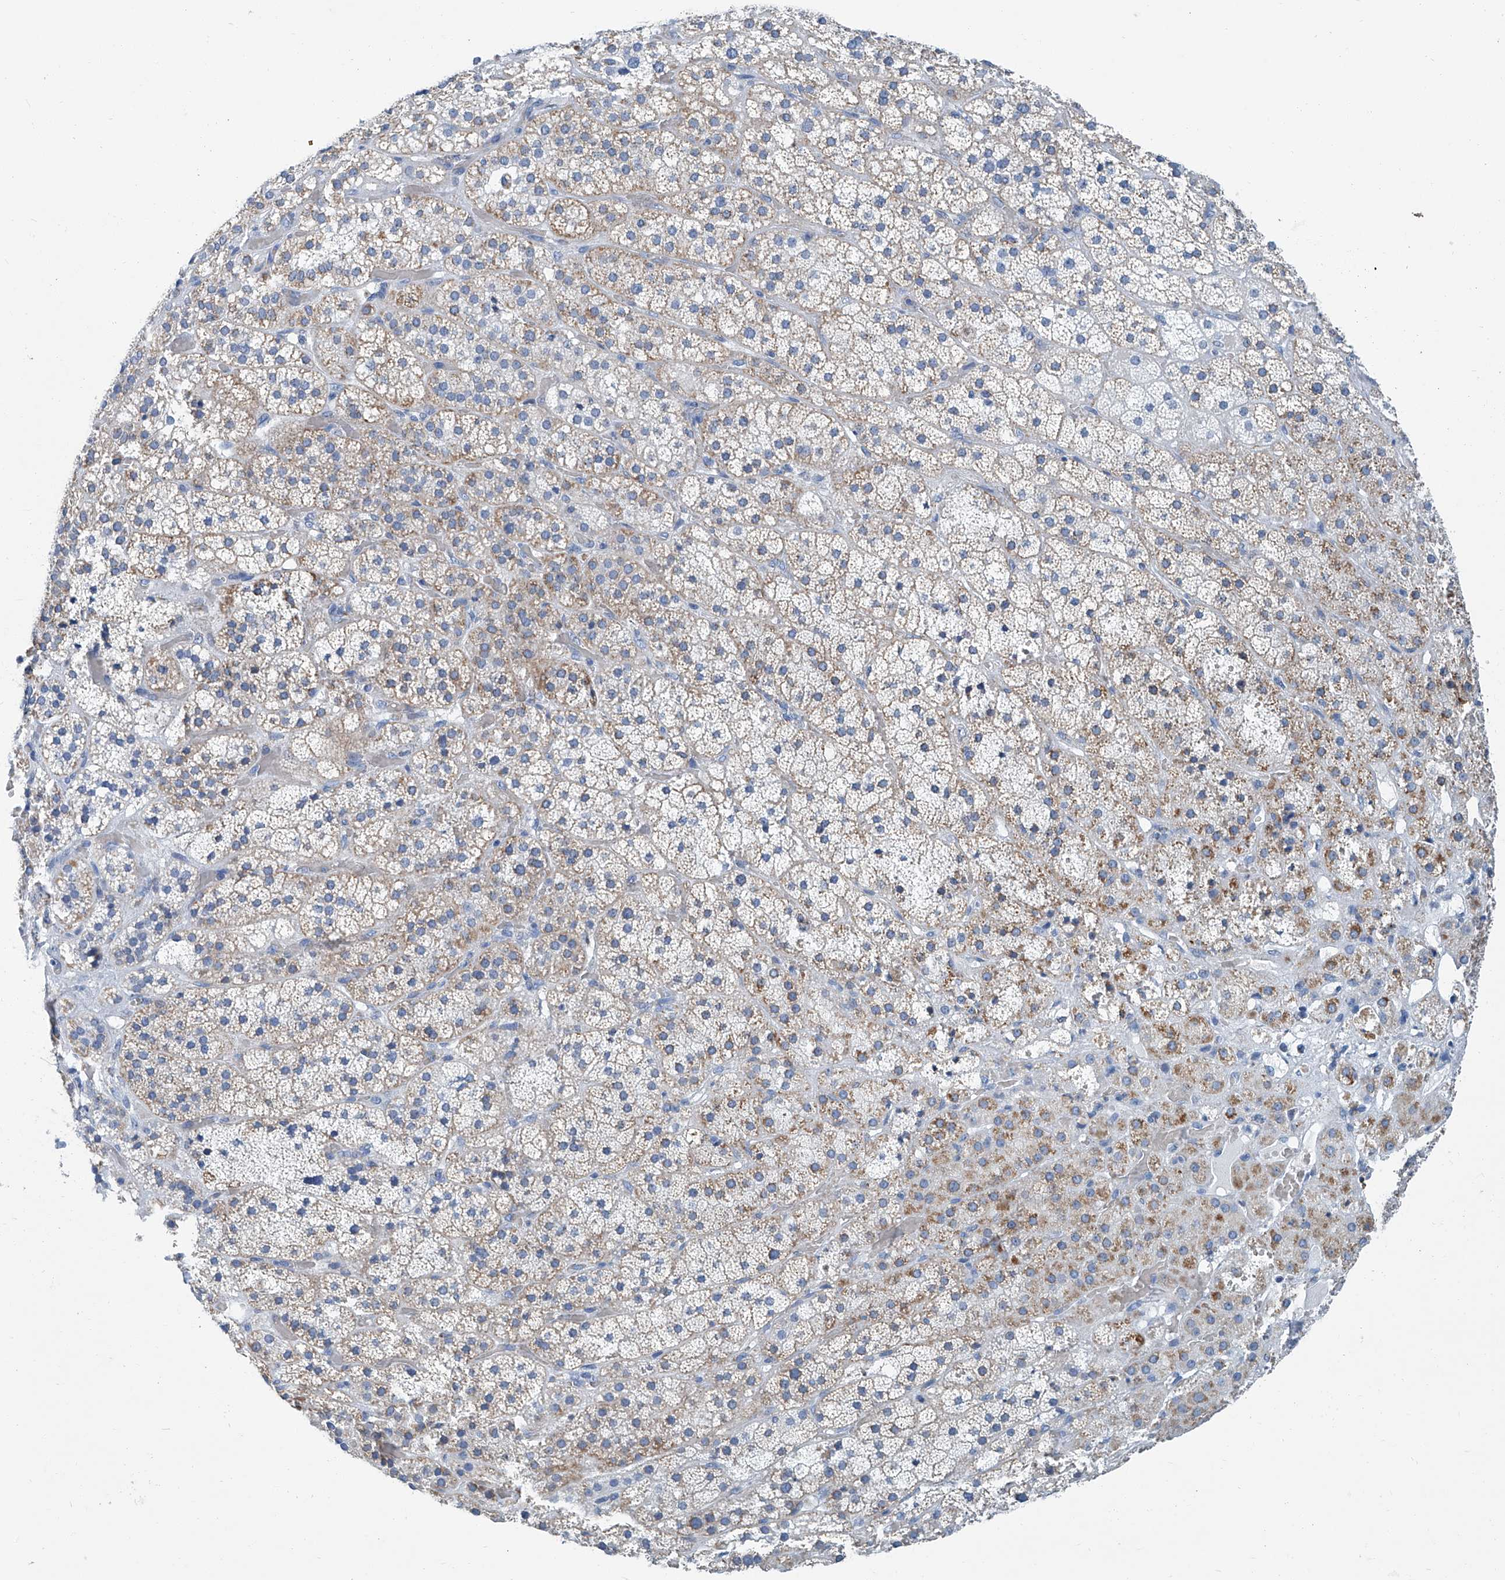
{"staining": {"intensity": "moderate", "quantity": "<25%", "location": "cytoplasmic/membranous"}, "tissue": "adrenal gland", "cell_type": "Glandular cells", "image_type": "normal", "snomed": [{"axis": "morphology", "description": "Normal tissue, NOS"}, {"axis": "topography", "description": "Adrenal gland"}], "caption": "The immunohistochemical stain shows moderate cytoplasmic/membranous expression in glandular cells of normal adrenal gland.", "gene": "MT", "patient": {"sex": "male", "age": 57}}